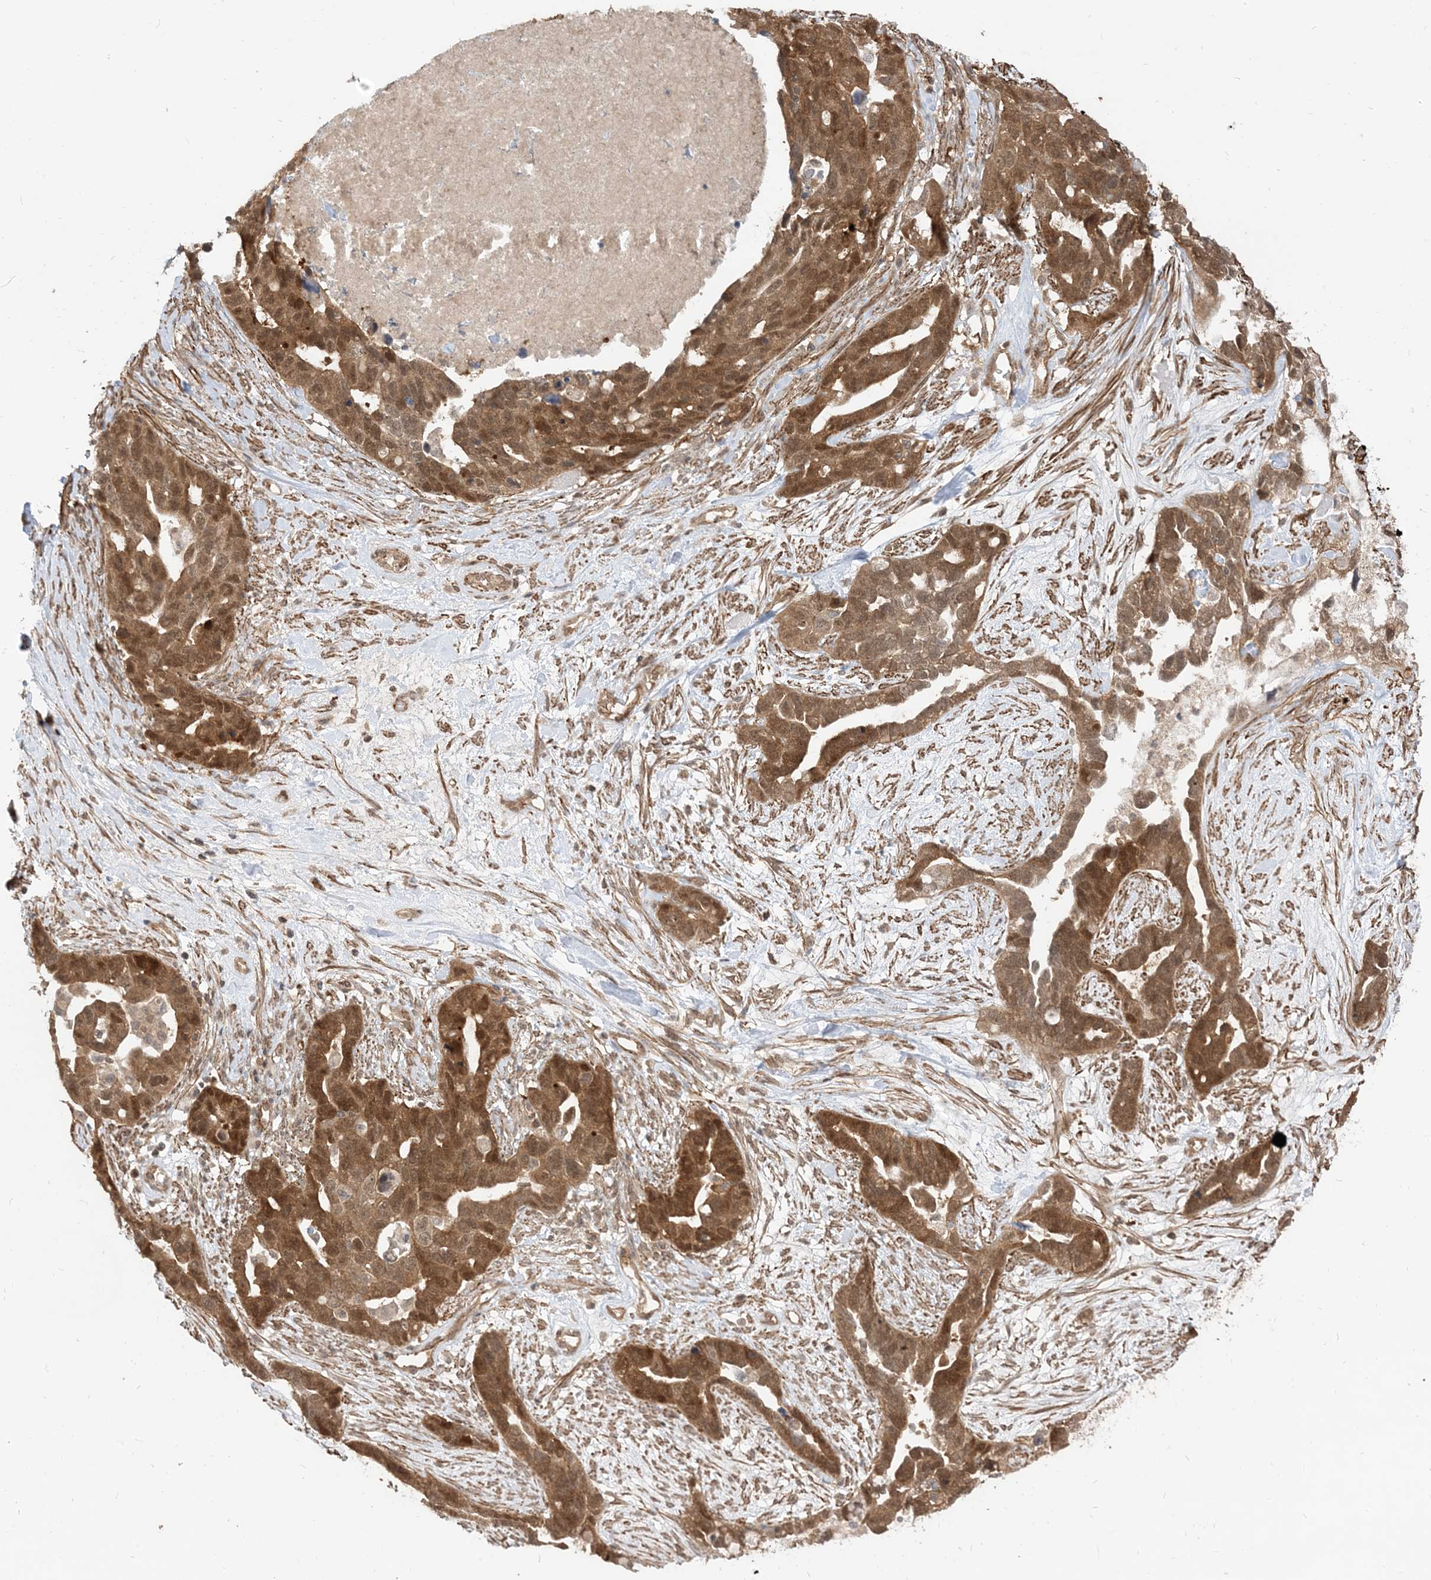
{"staining": {"intensity": "moderate", "quantity": ">75%", "location": "cytoplasmic/membranous,nuclear"}, "tissue": "ovarian cancer", "cell_type": "Tumor cells", "image_type": "cancer", "snomed": [{"axis": "morphology", "description": "Cystadenocarcinoma, serous, NOS"}, {"axis": "topography", "description": "Ovary"}], "caption": "Ovarian cancer stained with DAB (3,3'-diaminobenzidine) immunohistochemistry (IHC) reveals medium levels of moderate cytoplasmic/membranous and nuclear positivity in approximately >75% of tumor cells. (IHC, brightfield microscopy, high magnification).", "gene": "TBCC", "patient": {"sex": "female", "age": 54}}